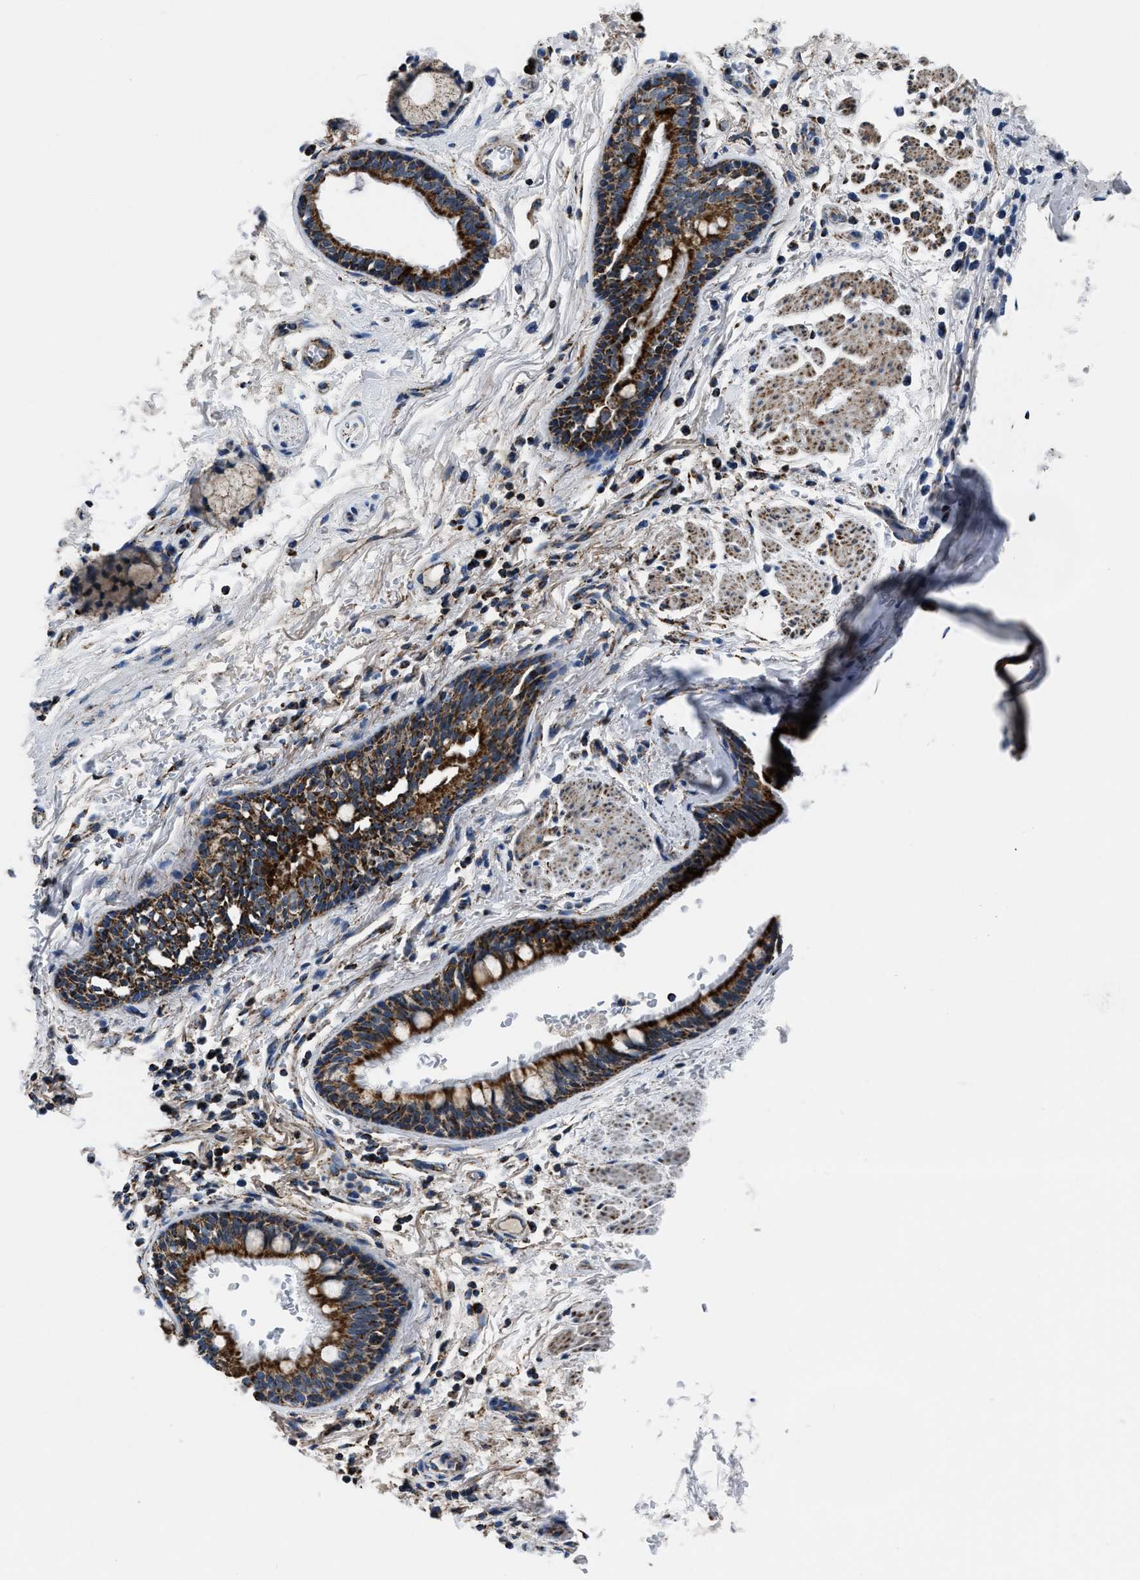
{"staining": {"intensity": "strong", "quantity": ">75%", "location": "cytoplasmic/membranous"}, "tissue": "bronchus", "cell_type": "Respiratory epithelial cells", "image_type": "normal", "snomed": [{"axis": "morphology", "description": "Normal tissue, NOS"}, {"axis": "topography", "description": "Cartilage tissue"}], "caption": "Immunohistochemical staining of unremarkable human bronchus shows strong cytoplasmic/membranous protein positivity in about >75% of respiratory epithelial cells.", "gene": "NSD3", "patient": {"sex": "female", "age": 63}}